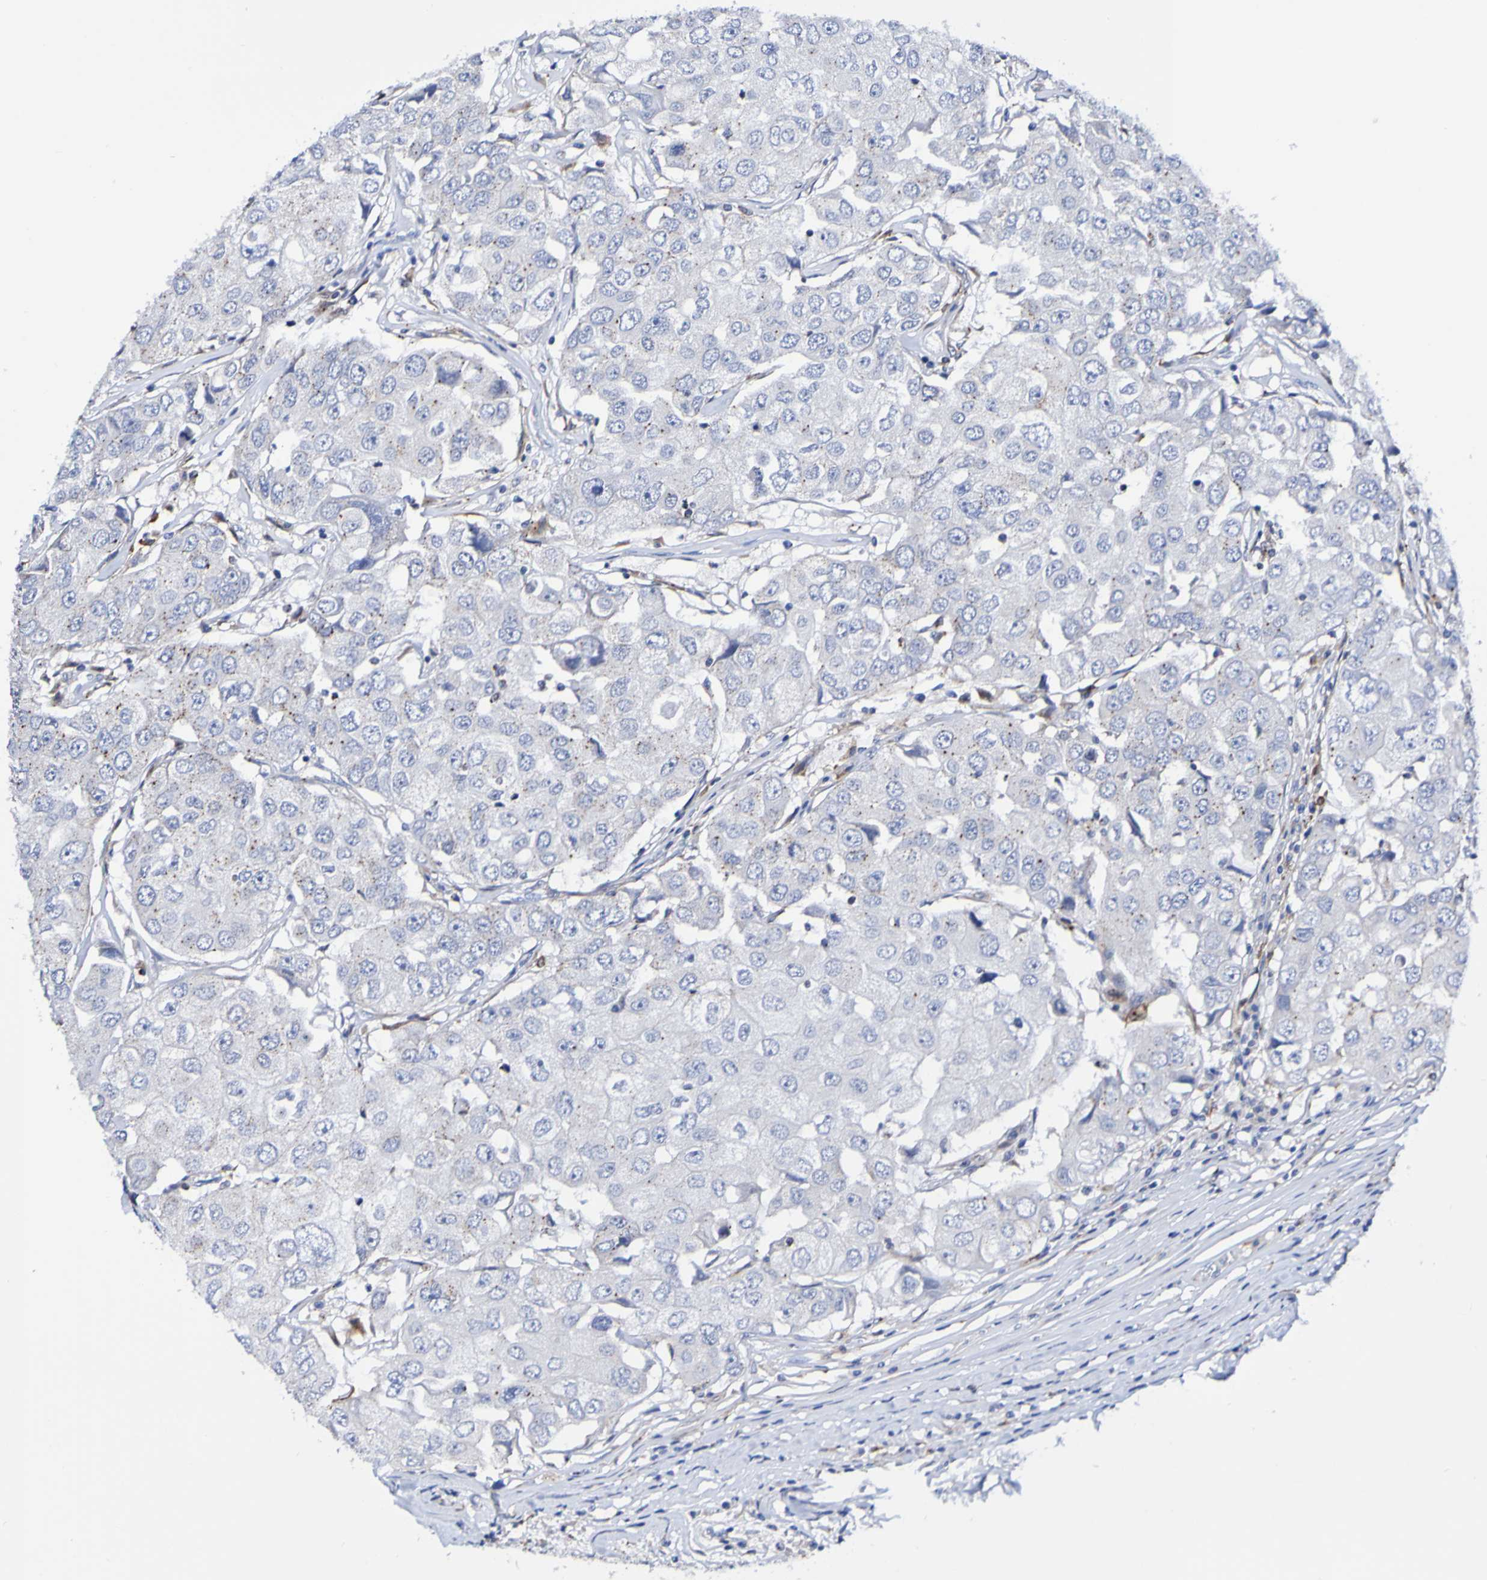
{"staining": {"intensity": "negative", "quantity": "none", "location": "none"}, "tissue": "breast cancer", "cell_type": "Tumor cells", "image_type": "cancer", "snomed": [{"axis": "morphology", "description": "Duct carcinoma"}, {"axis": "topography", "description": "Breast"}], "caption": "Immunohistochemistry (IHC) histopathology image of neoplastic tissue: human breast intraductal carcinoma stained with DAB exhibits no significant protein positivity in tumor cells. Brightfield microscopy of IHC stained with DAB (3,3'-diaminobenzidine) (brown) and hematoxylin (blue), captured at high magnification.", "gene": "SEZ6", "patient": {"sex": "female", "age": 27}}